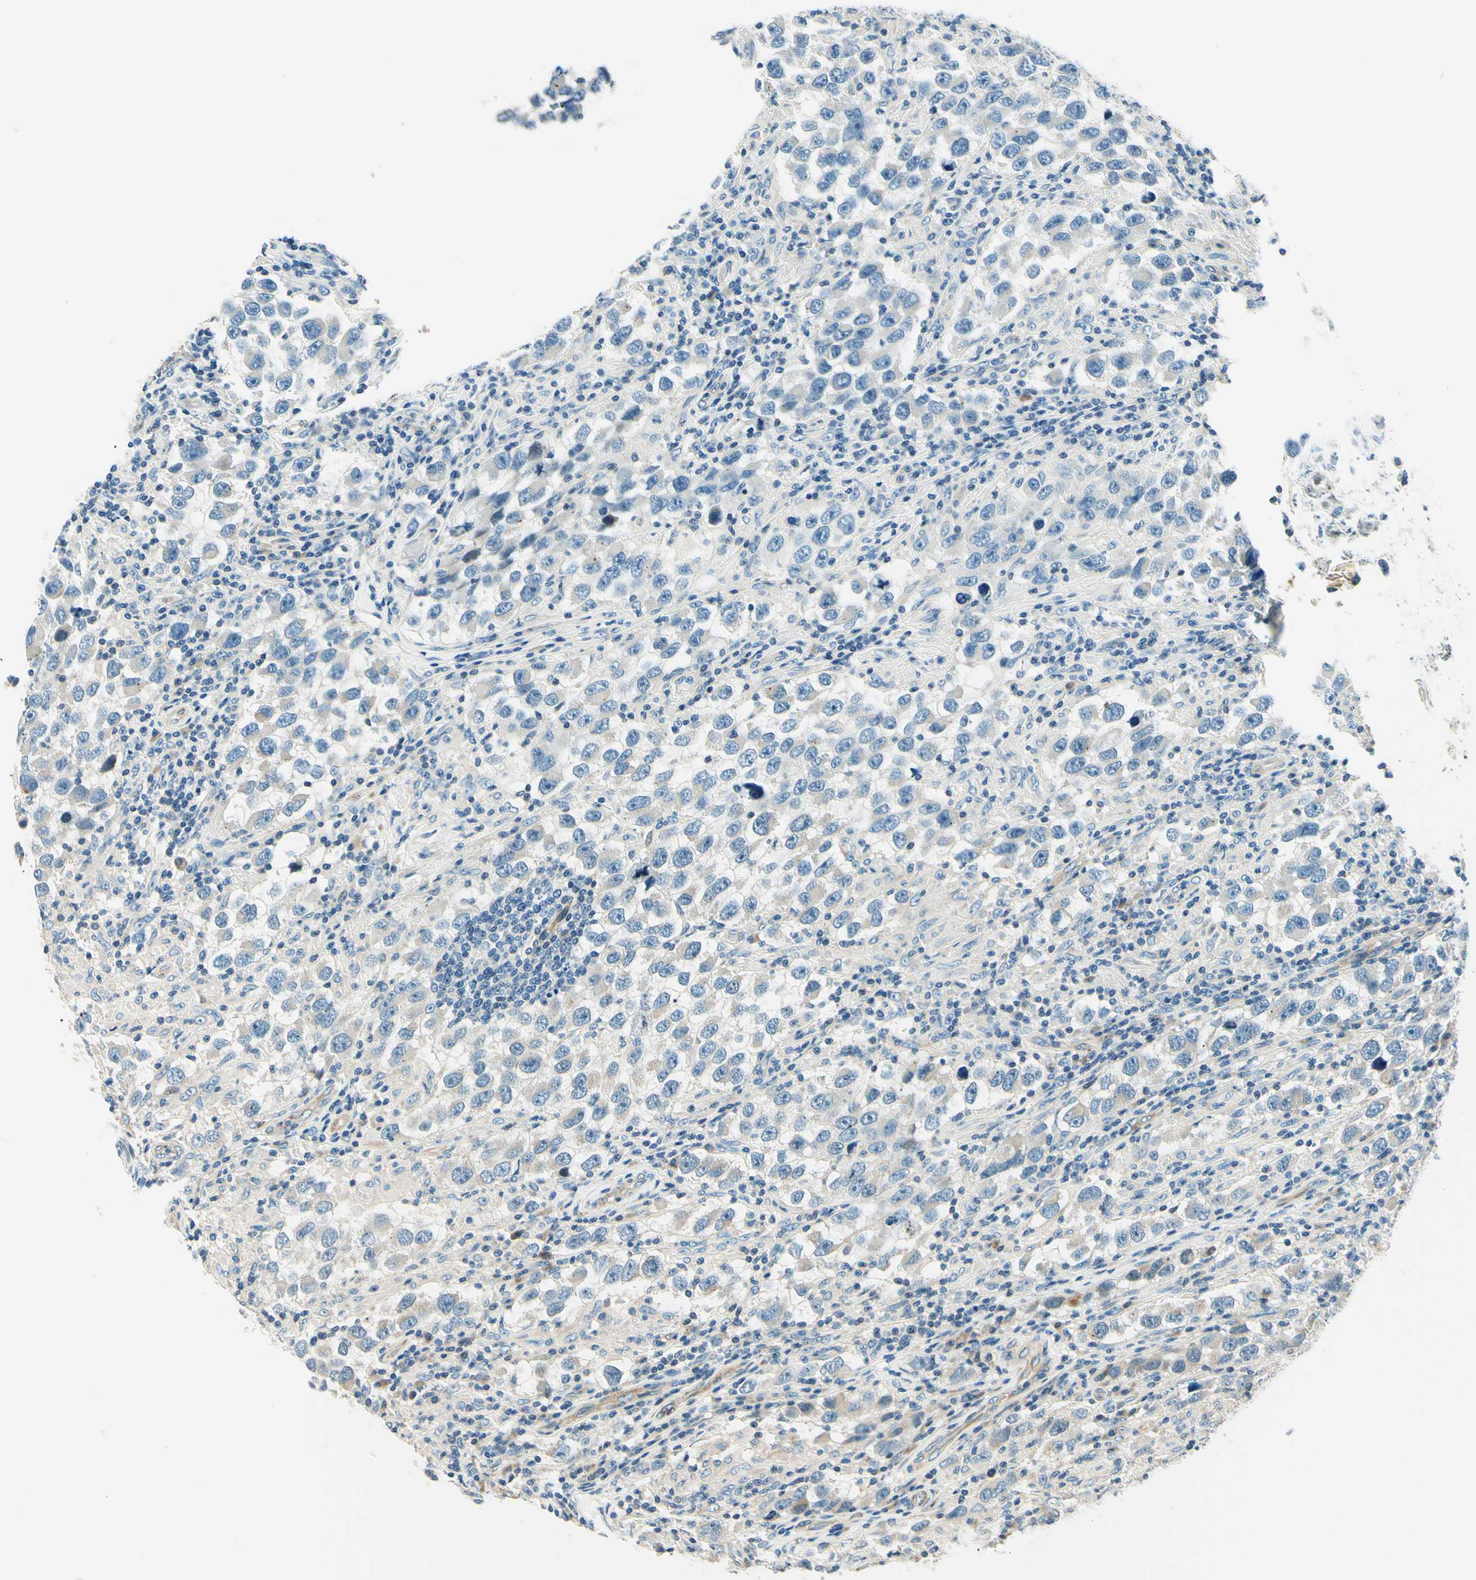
{"staining": {"intensity": "weak", "quantity": "25%-75%", "location": "cytoplasmic/membranous"}, "tissue": "testis cancer", "cell_type": "Tumor cells", "image_type": "cancer", "snomed": [{"axis": "morphology", "description": "Carcinoma, Embryonal, NOS"}, {"axis": "topography", "description": "Testis"}], "caption": "This image reveals immunohistochemistry staining of embryonal carcinoma (testis), with low weak cytoplasmic/membranous staining in about 25%-75% of tumor cells.", "gene": "TAOK2", "patient": {"sex": "male", "age": 21}}